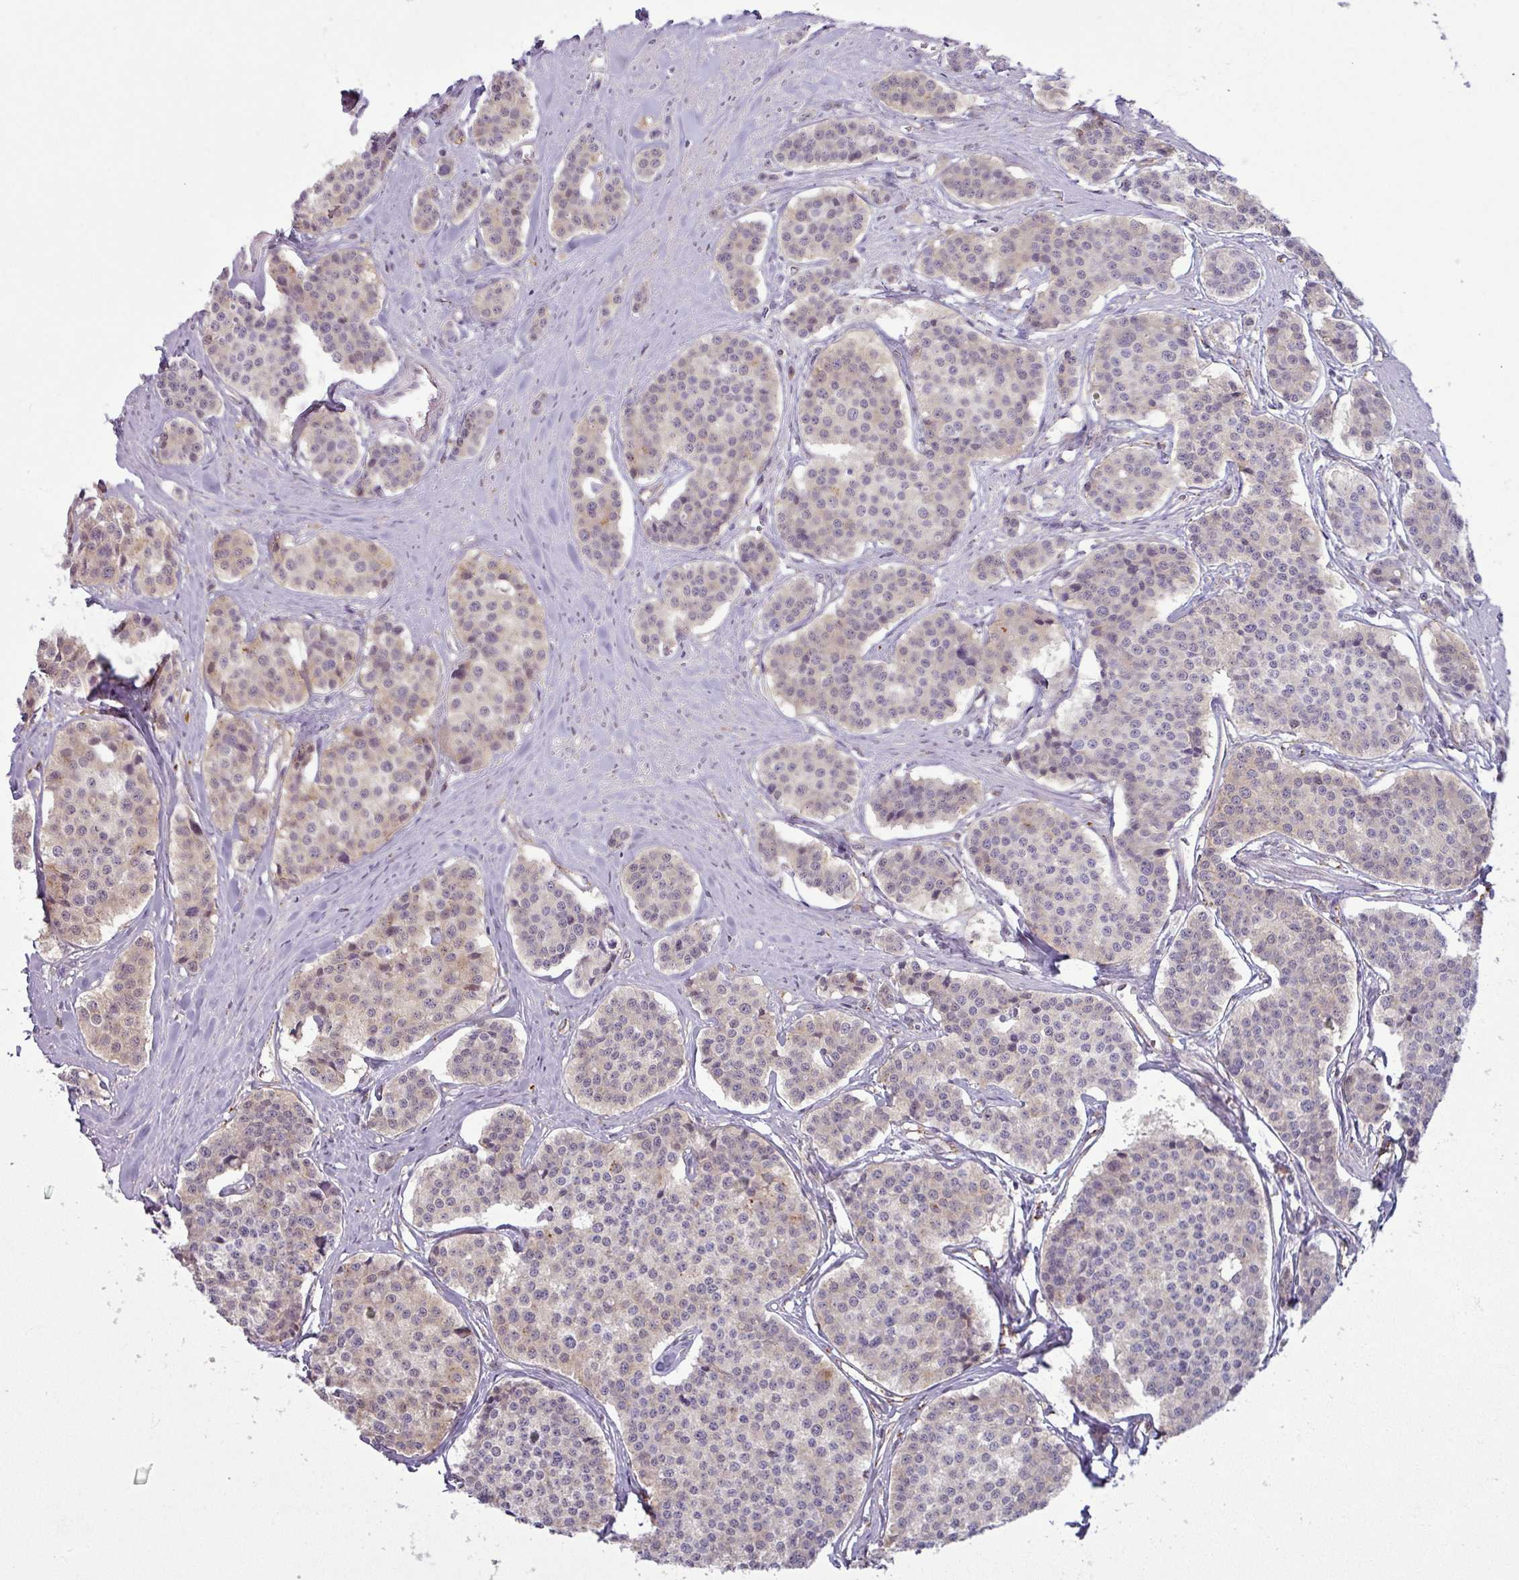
{"staining": {"intensity": "weak", "quantity": "25%-75%", "location": "cytoplasmic/membranous,nuclear"}, "tissue": "carcinoid", "cell_type": "Tumor cells", "image_type": "cancer", "snomed": [{"axis": "morphology", "description": "Carcinoid, malignant, NOS"}, {"axis": "topography", "description": "Small intestine"}], "caption": "About 25%-75% of tumor cells in carcinoid (malignant) display weak cytoplasmic/membranous and nuclear protein positivity as visualized by brown immunohistochemical staining.", "gene": "CCDC144A", "patient": {"sex": "male", "age": 60}}